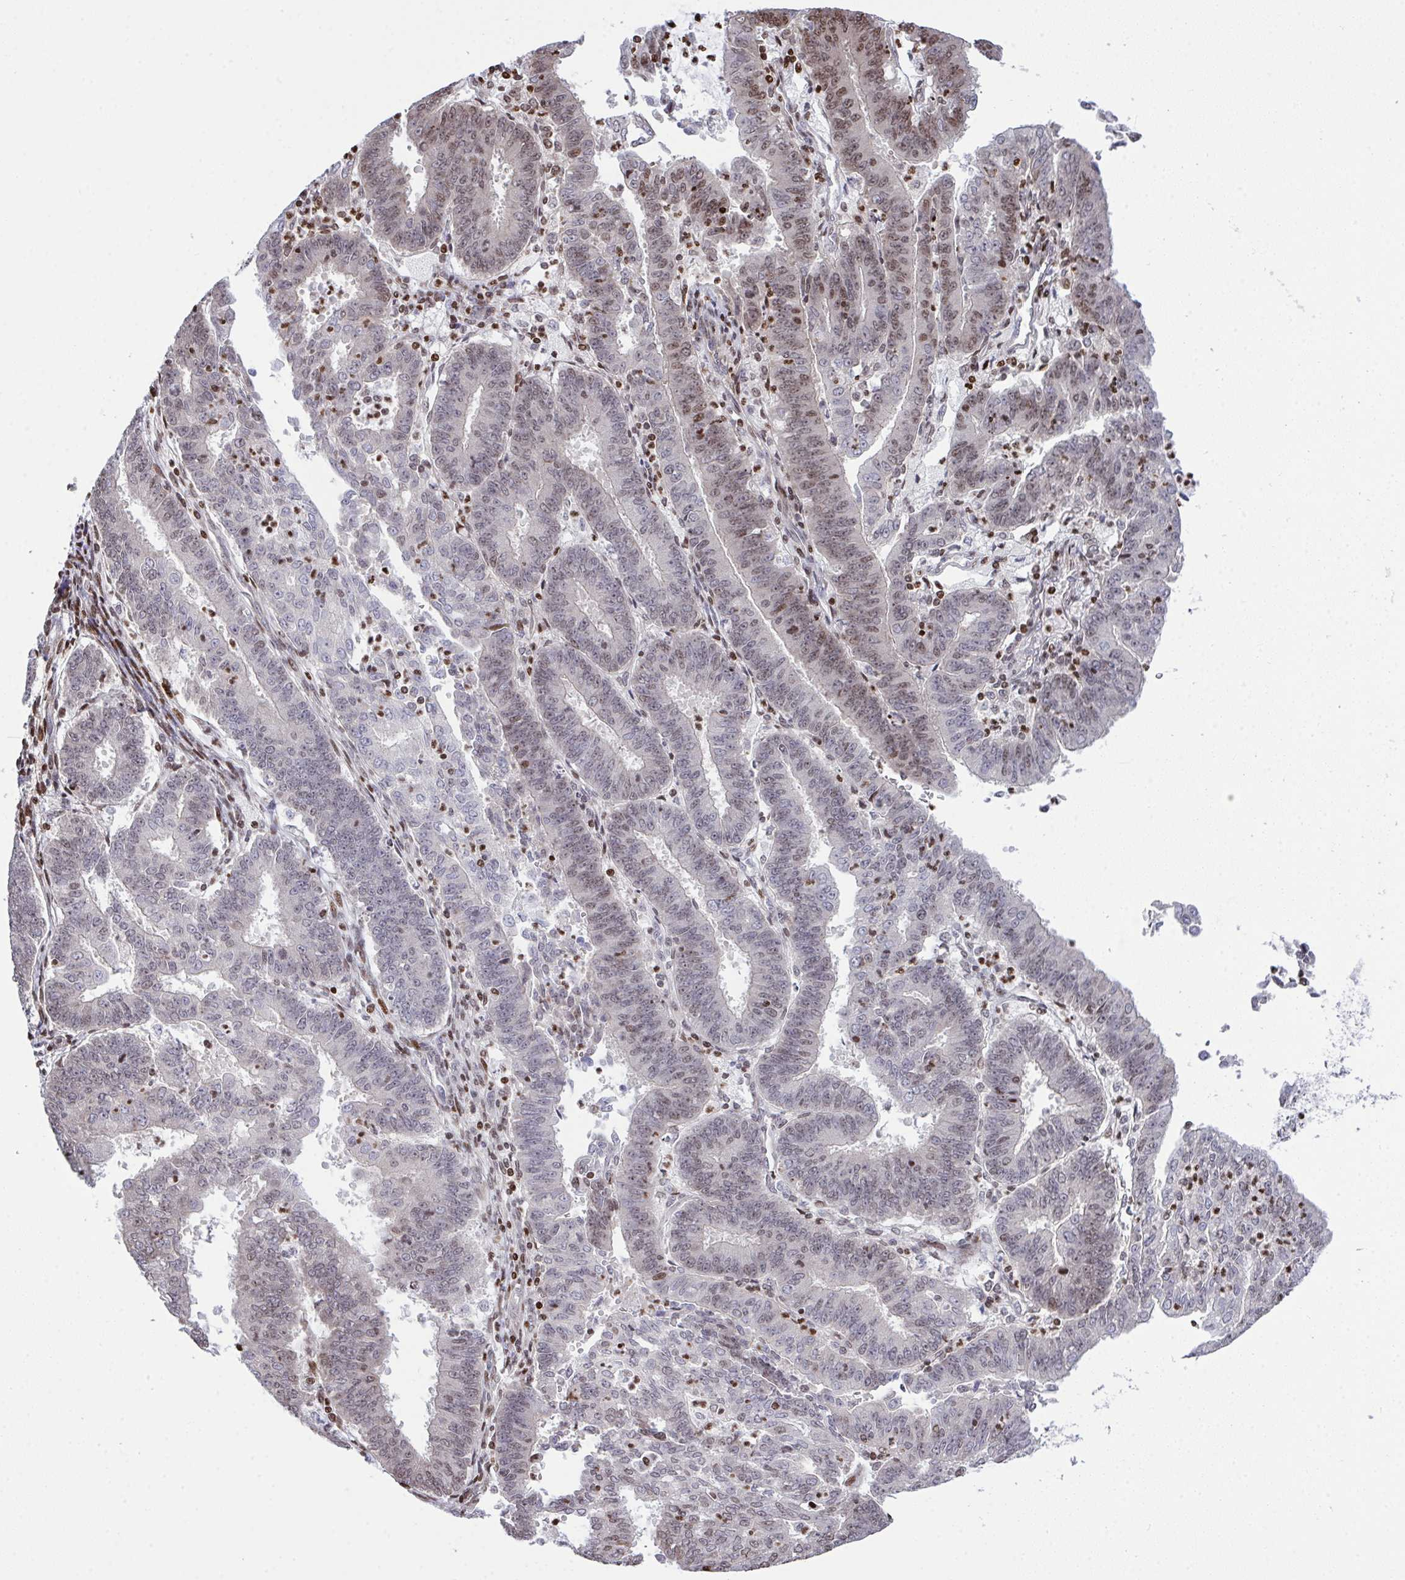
{"staining": {"intensity": "moderate", "quantity": "<25%", "location": "nuclear"}, "tissue": "endometrial cancer", "cell_type": "Tumor cells", "image_type": "cancer", "snomed": [{"axis": "morphology", "description": "Adenocarcinoma, NOS"}, {"axis": "topography", "description": "Endometrium"}], "caption": "Endometrial cancer (adenocarcinoma) stained with a brown dye reveals moderate nuclear positive positivity in approximately <25% of tumor cells.", "gene": "RAPGEF5", "patient": {"sex": "female", "age": 73}}